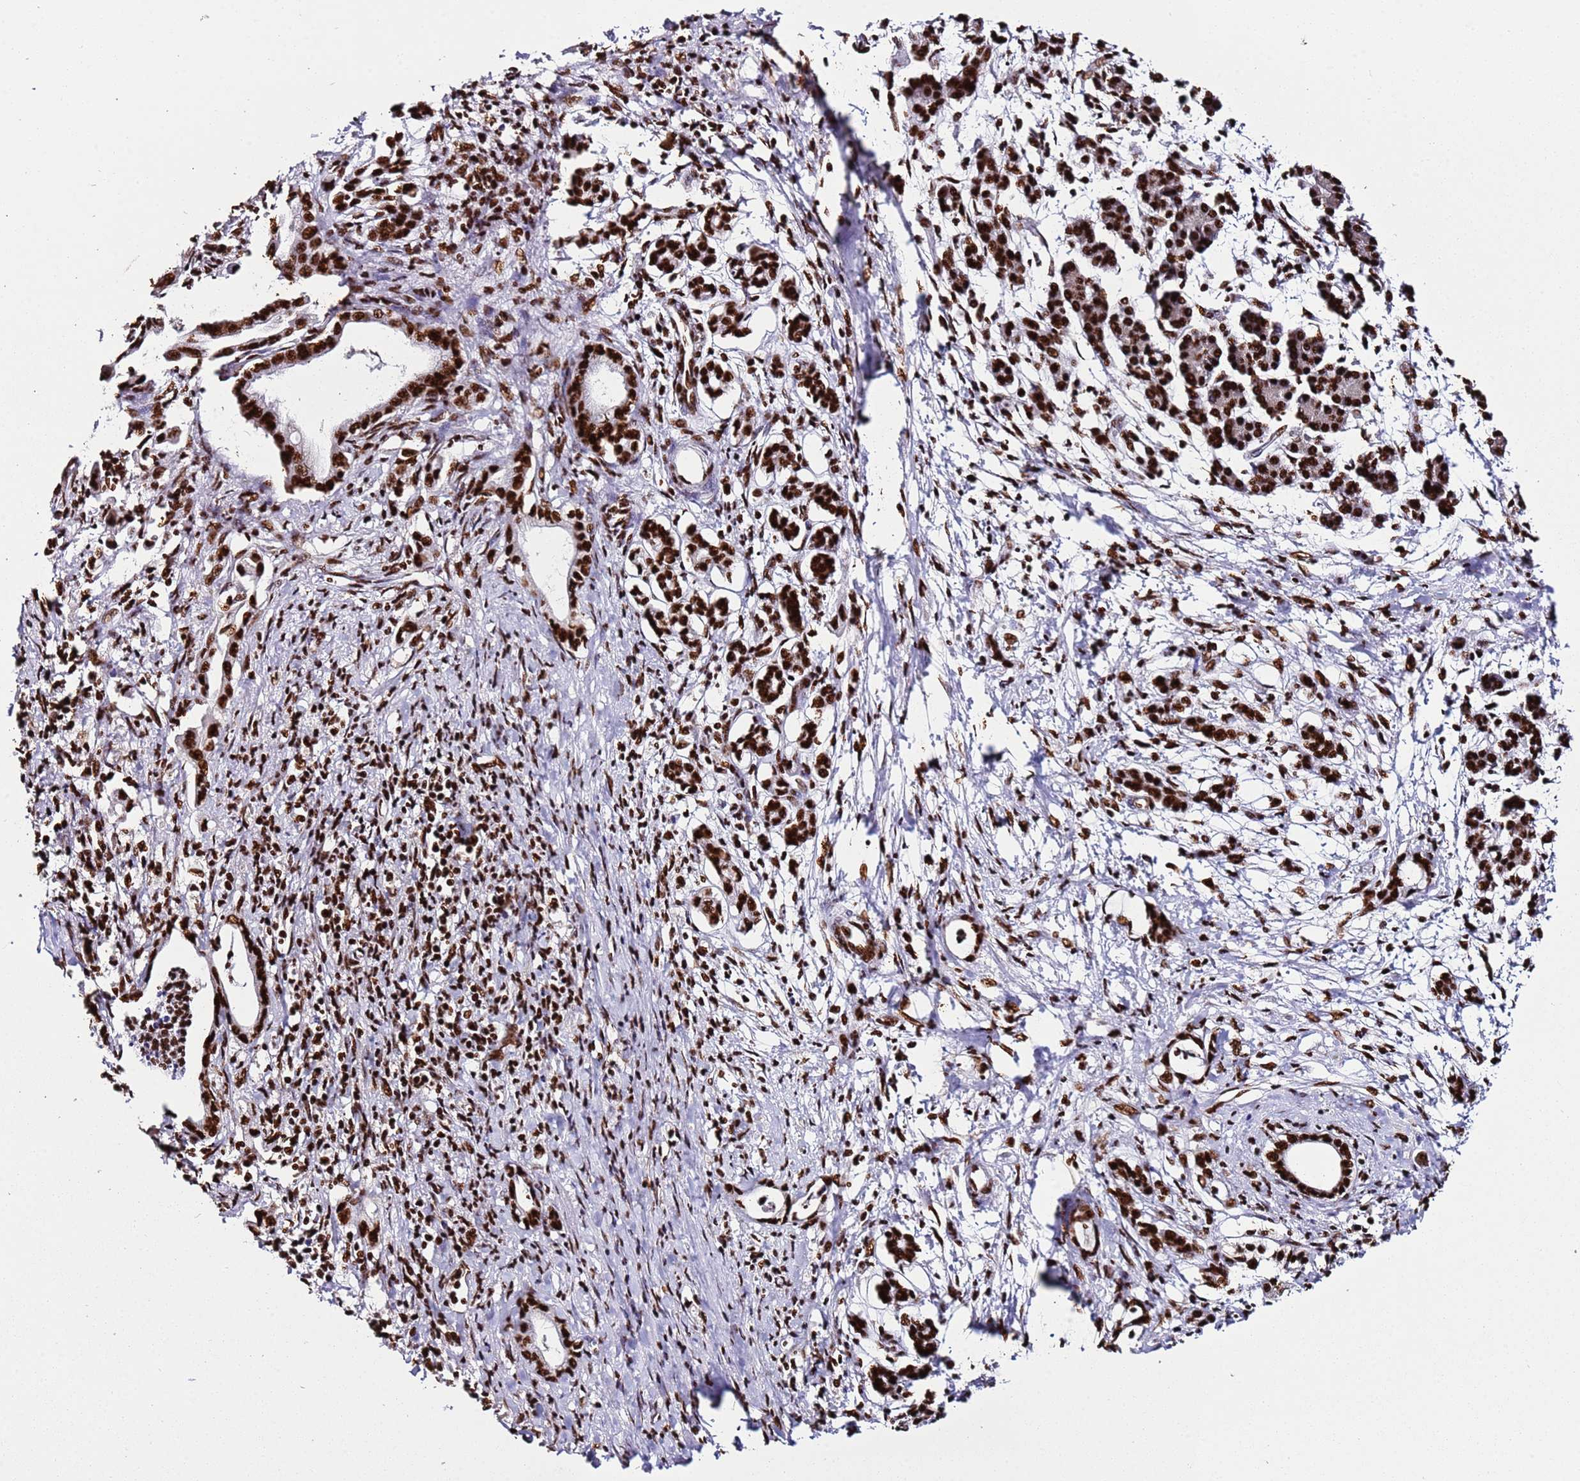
{"staining": {"intensity": "strong", "quantity": ">75%", "location": "nuclear"}, "tissue": "pancreatic cancer", "cell_type": "Tumor cells", "image_type": "cancer", "snomed": [{"axis": "morphology", "description": "Adenocarcinoma, NOS"}, {"axis": "topography", "description": "Pancreas"}], "caption": "Pancreatic adenocarcinoma stained with immunohistochemistry (IHC) exhibits strong nuclear expression in approximately >75% of tumor cells.", "gene": "C6orf226", "patient": {"sex": "female", "age": 55}}